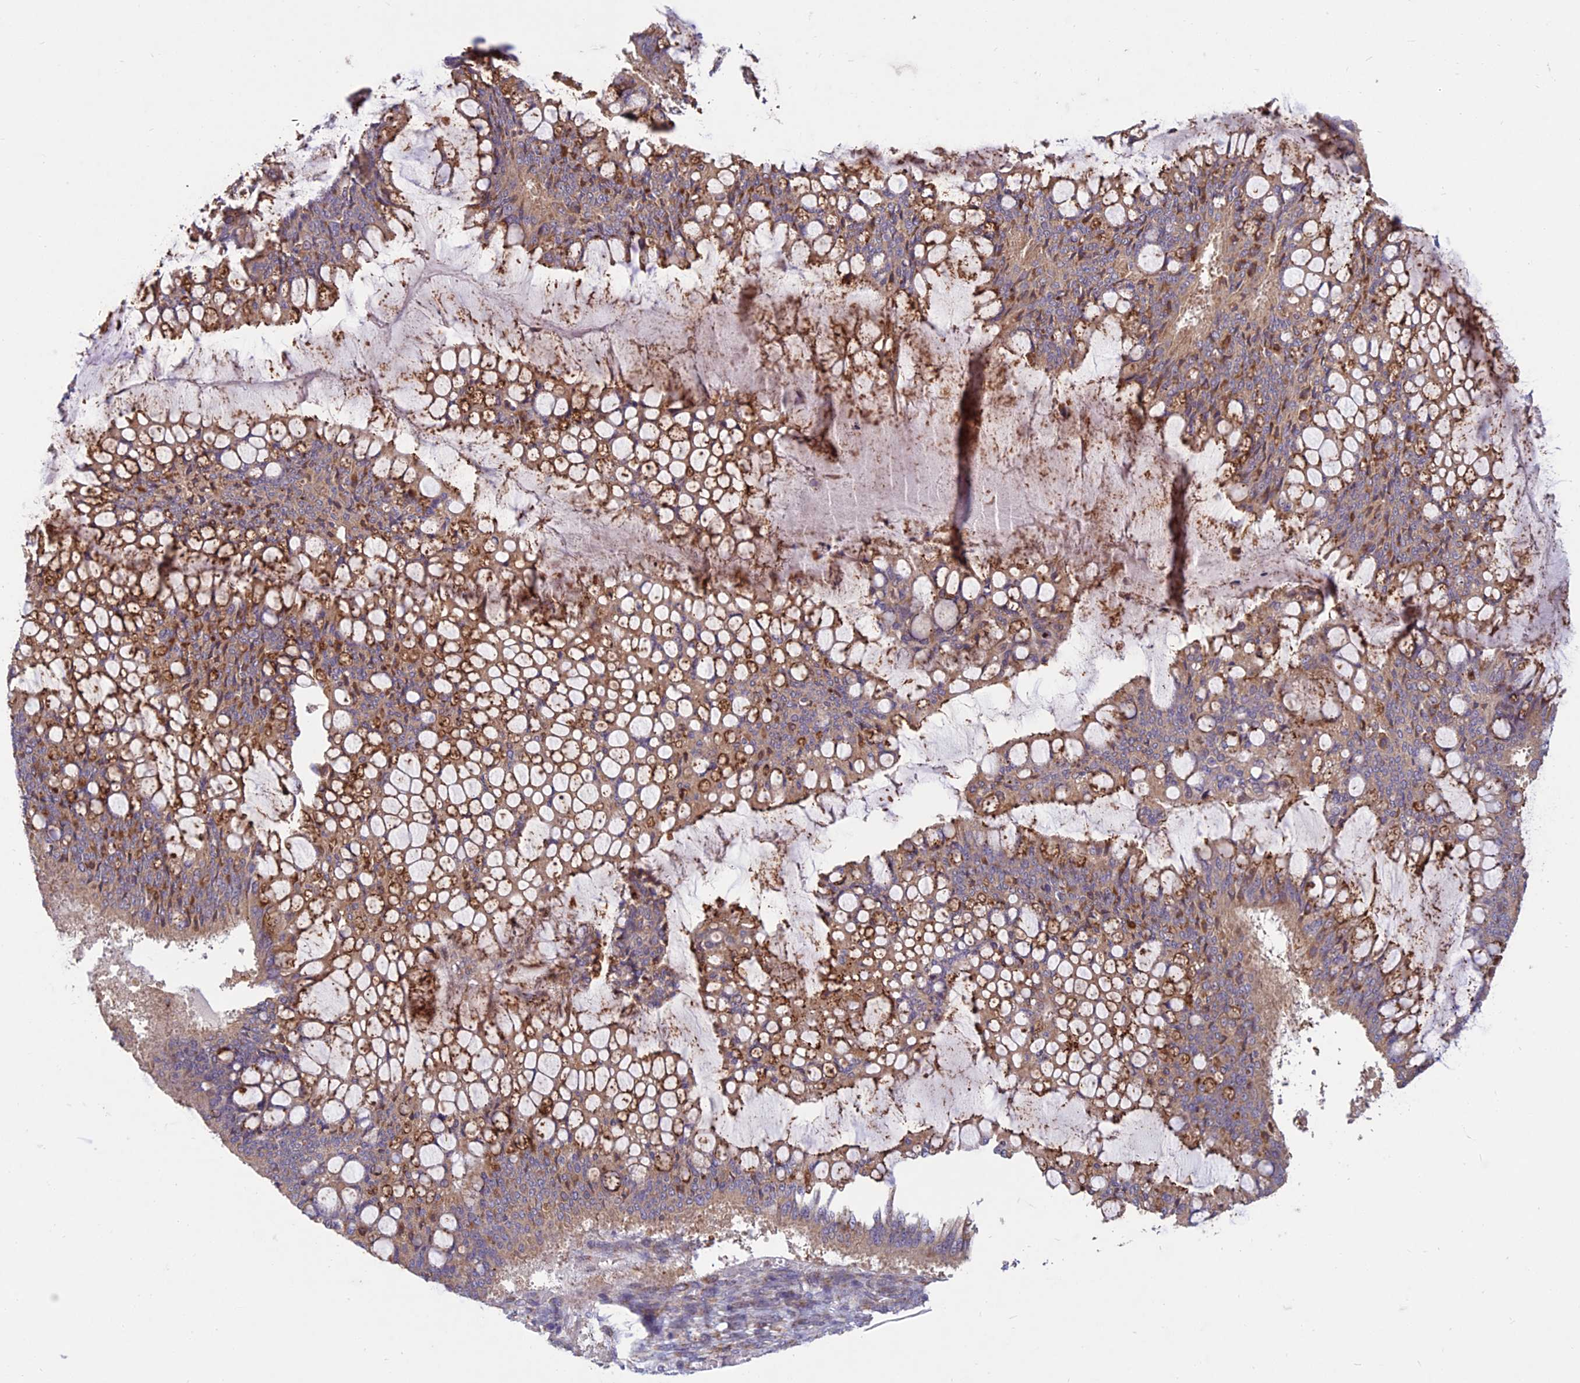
{"staining": {"intensity": "moderate", "quantity": ">75%", "location": "cytoplasmic/membranous"}, "tissue": "ovarian cancer", "cell_type": "Tumor cells", "image_type": "cancer", "snomed": [{"axis": "morphology", "description": "Cystadenocarcinoma, mucinous, NOS"}, {"axis": "topography", "description": "Ovary"}], "caption": "An immunohistochemistry (IHC) micrograph of neoplastic tissue is shown. Protein staining in brown highlights moderate cytoplasmic/membranous positivity in mucinous cystadenocarcinoma (ovarian) within tumor cells. (IHC, brightfield microscopy, high magnification).", "gene": "NXNL2", "patient": {"sex": "female", "age": 73}}